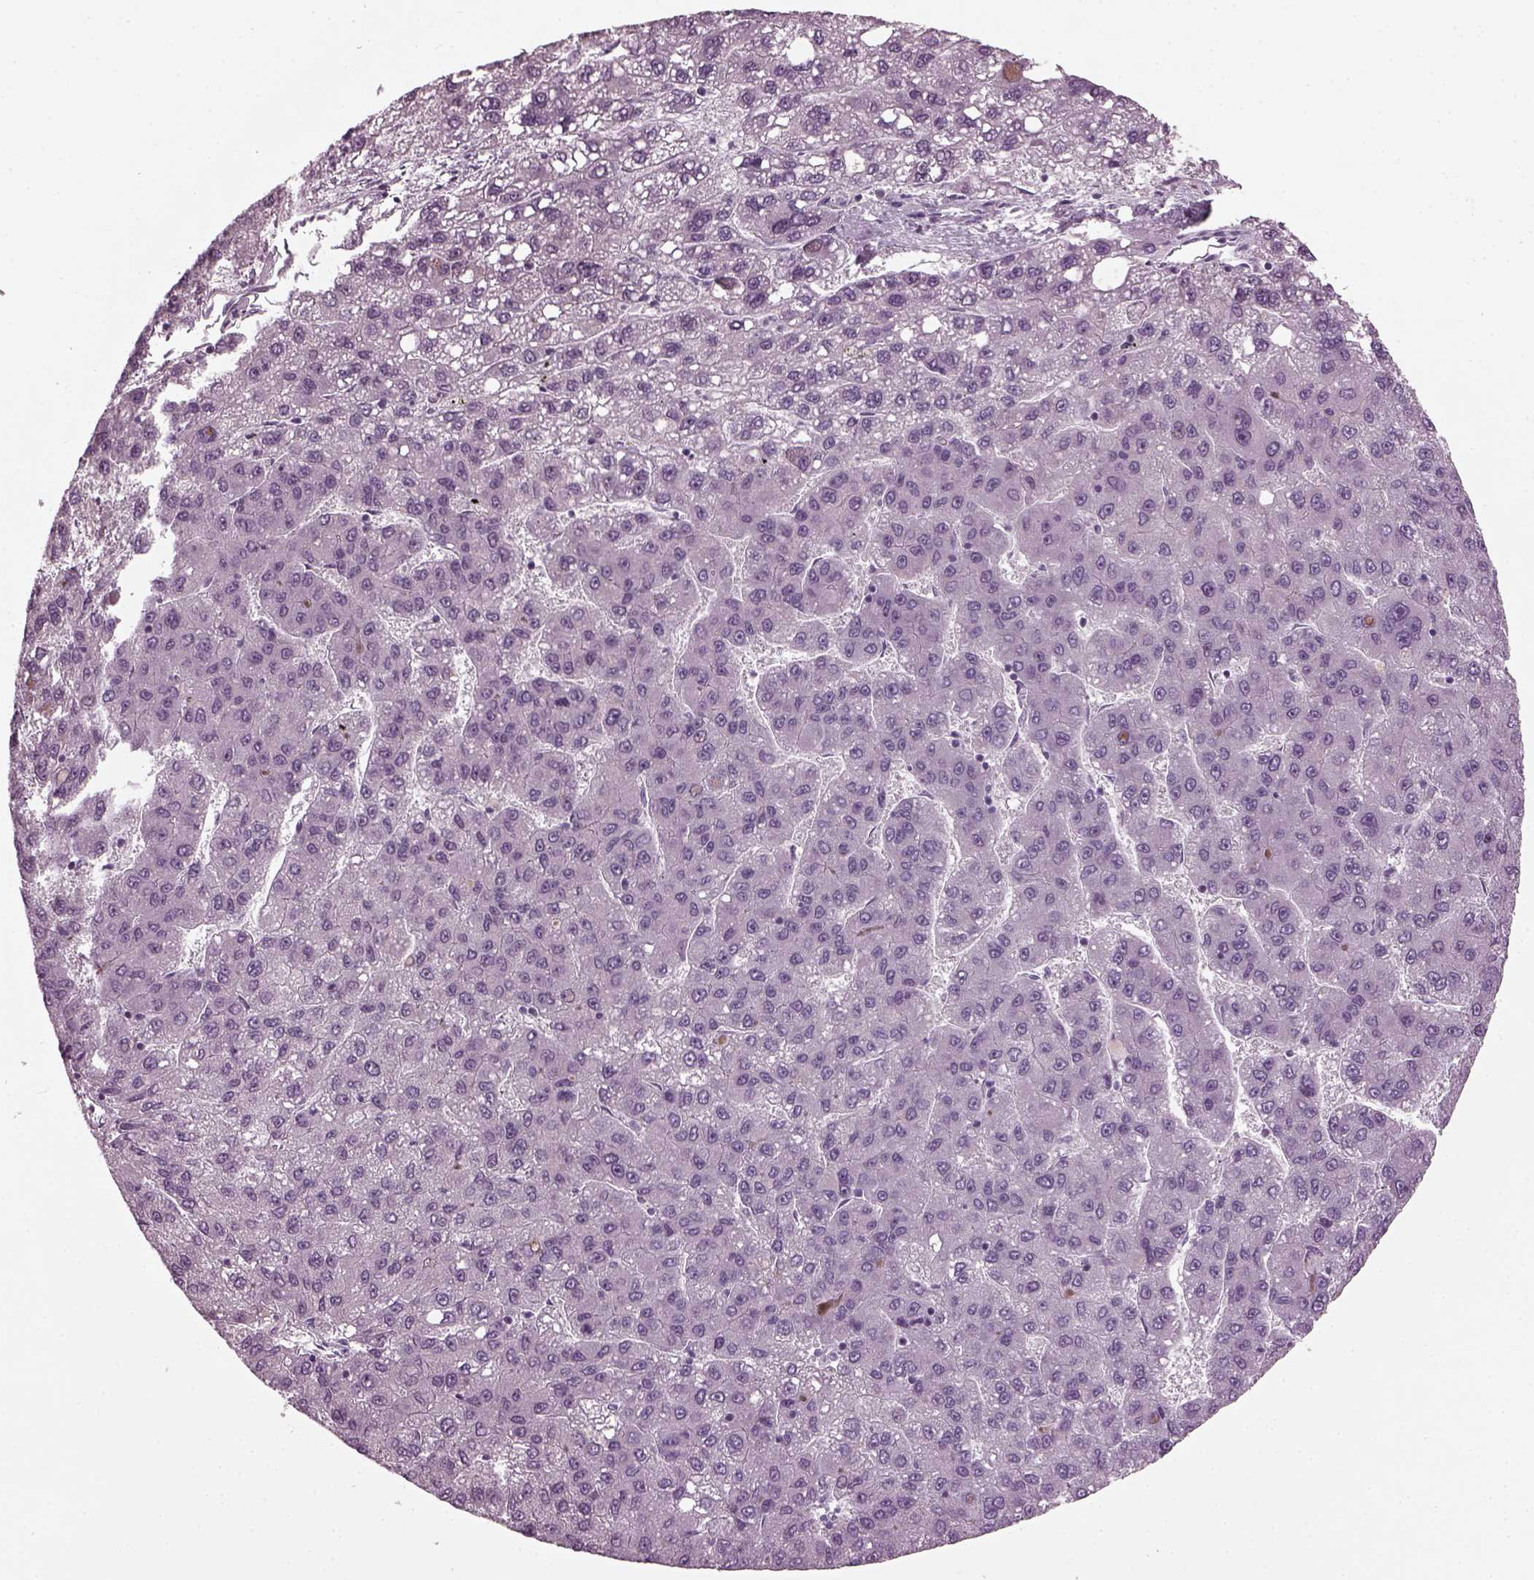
{"staining": {"intensity": "negative", "quantity": "none", "location": "none"}, "tissue": "liver cancer", "cell_type": "Tumor cells", "image_type": "cancer", "snomed": [{"axis": "morphology", "description": "Carcinoma, Hepatocellular, NOS"}, {"axis": "topography", "description": "Liver"}], "caption": "Liver hepatocellular carcinoma was stained to show a protein in brown. There is no significant expression in tumor cells.", "gene": "DPYSL5", "patient": {"sex": "female", "age": 82}}